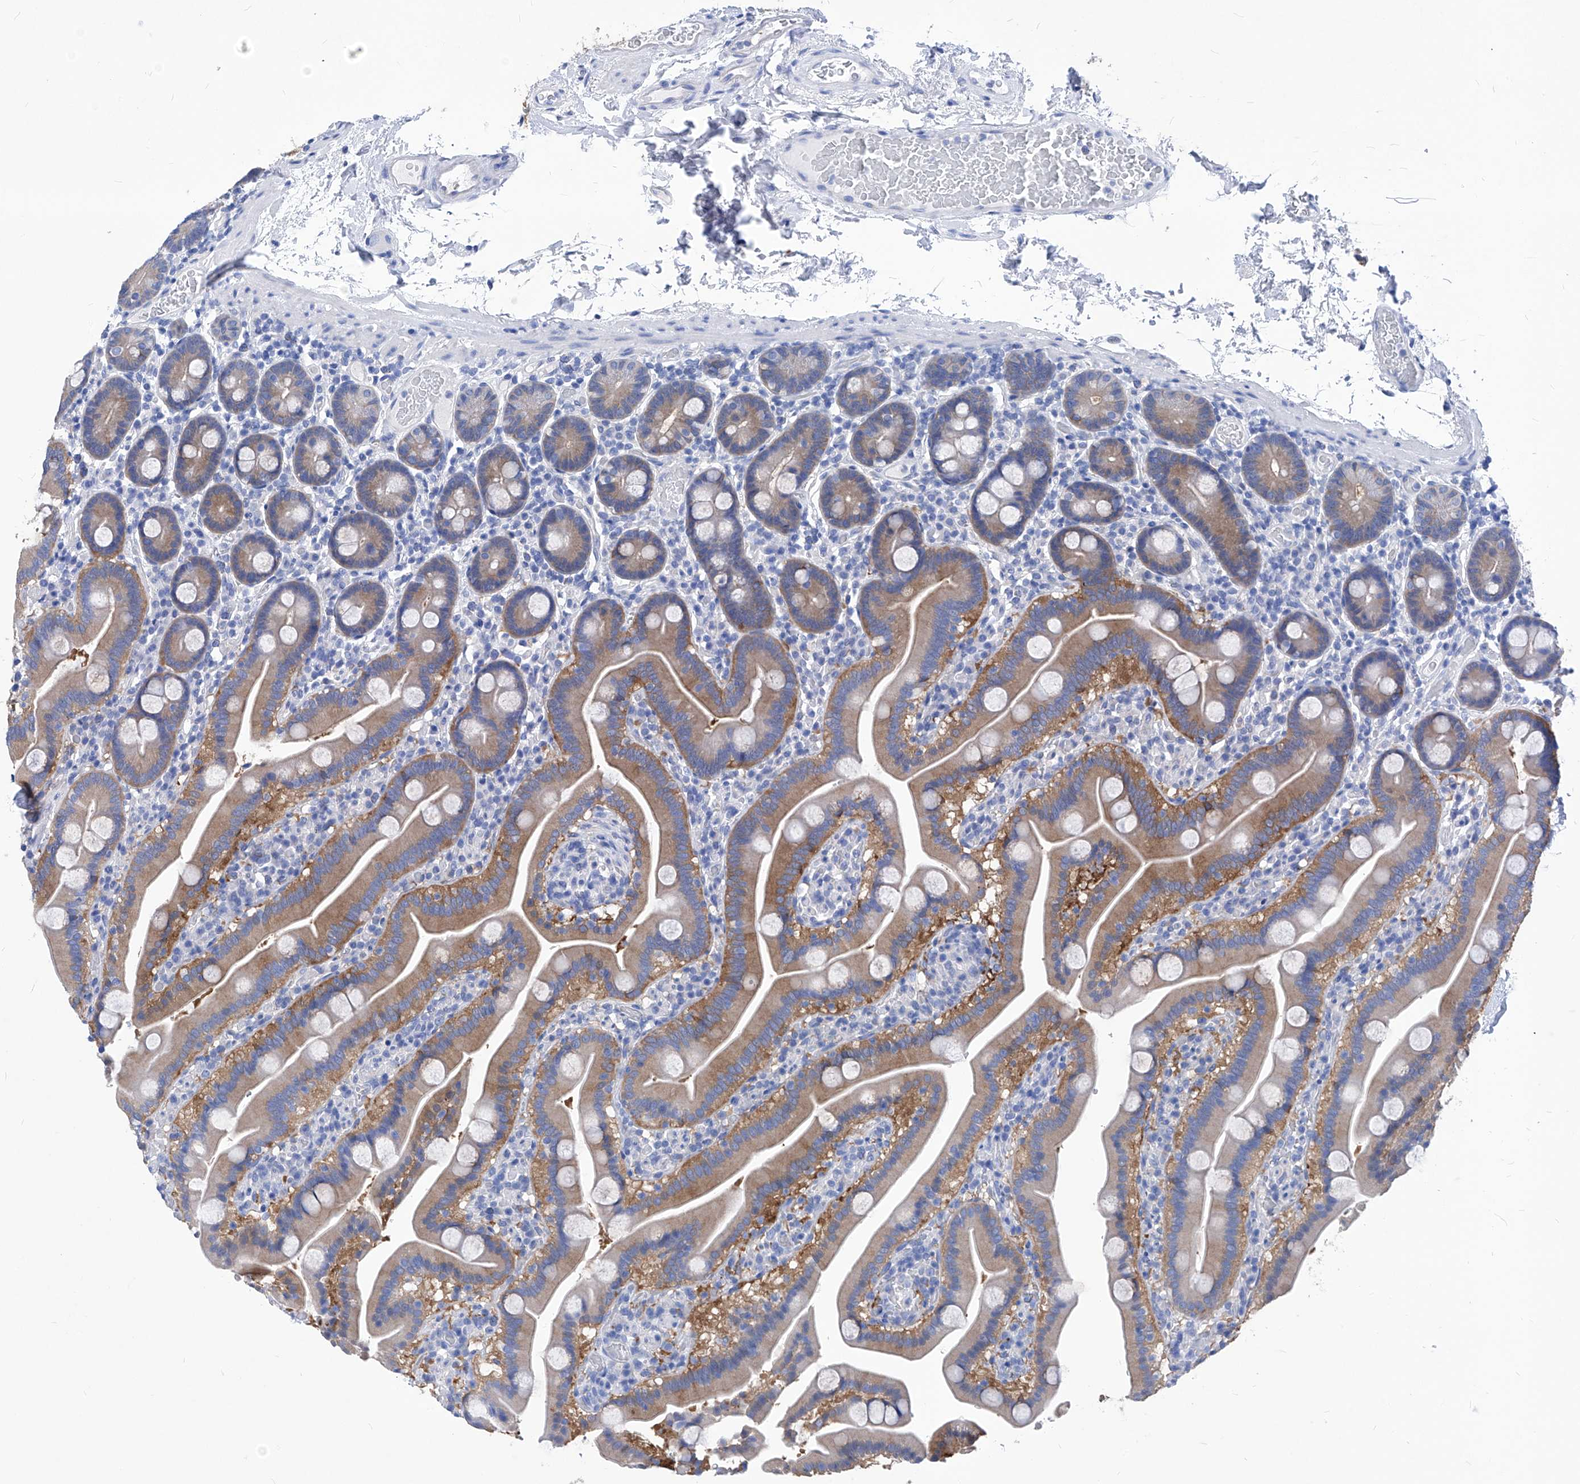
{"staining": {"intensity": "strong", "quantity": "25%-75%", "location": "cytoplasmic/membranous"}, "tissue": "duodenum", "cell_type": "Glandular cells", "image_type": "normal", "snomed": [{"axis": "morphology", "description": "Normal tissue, NOS"}, {"axis": "topography", "description": "Duodenum"}], "caption": "Immunohistochemistry histopathology image of normal duodenum: duodenum stained using immunohistochemistry reveals high levels of strong protein expression localized specifically in the cytoplasmic/membranous of glandular cells, appearing as a cytoplasmic/membranous brown color.", "gene": "XPNPEP1", "patient": {"sex": "male", "age": 55}}